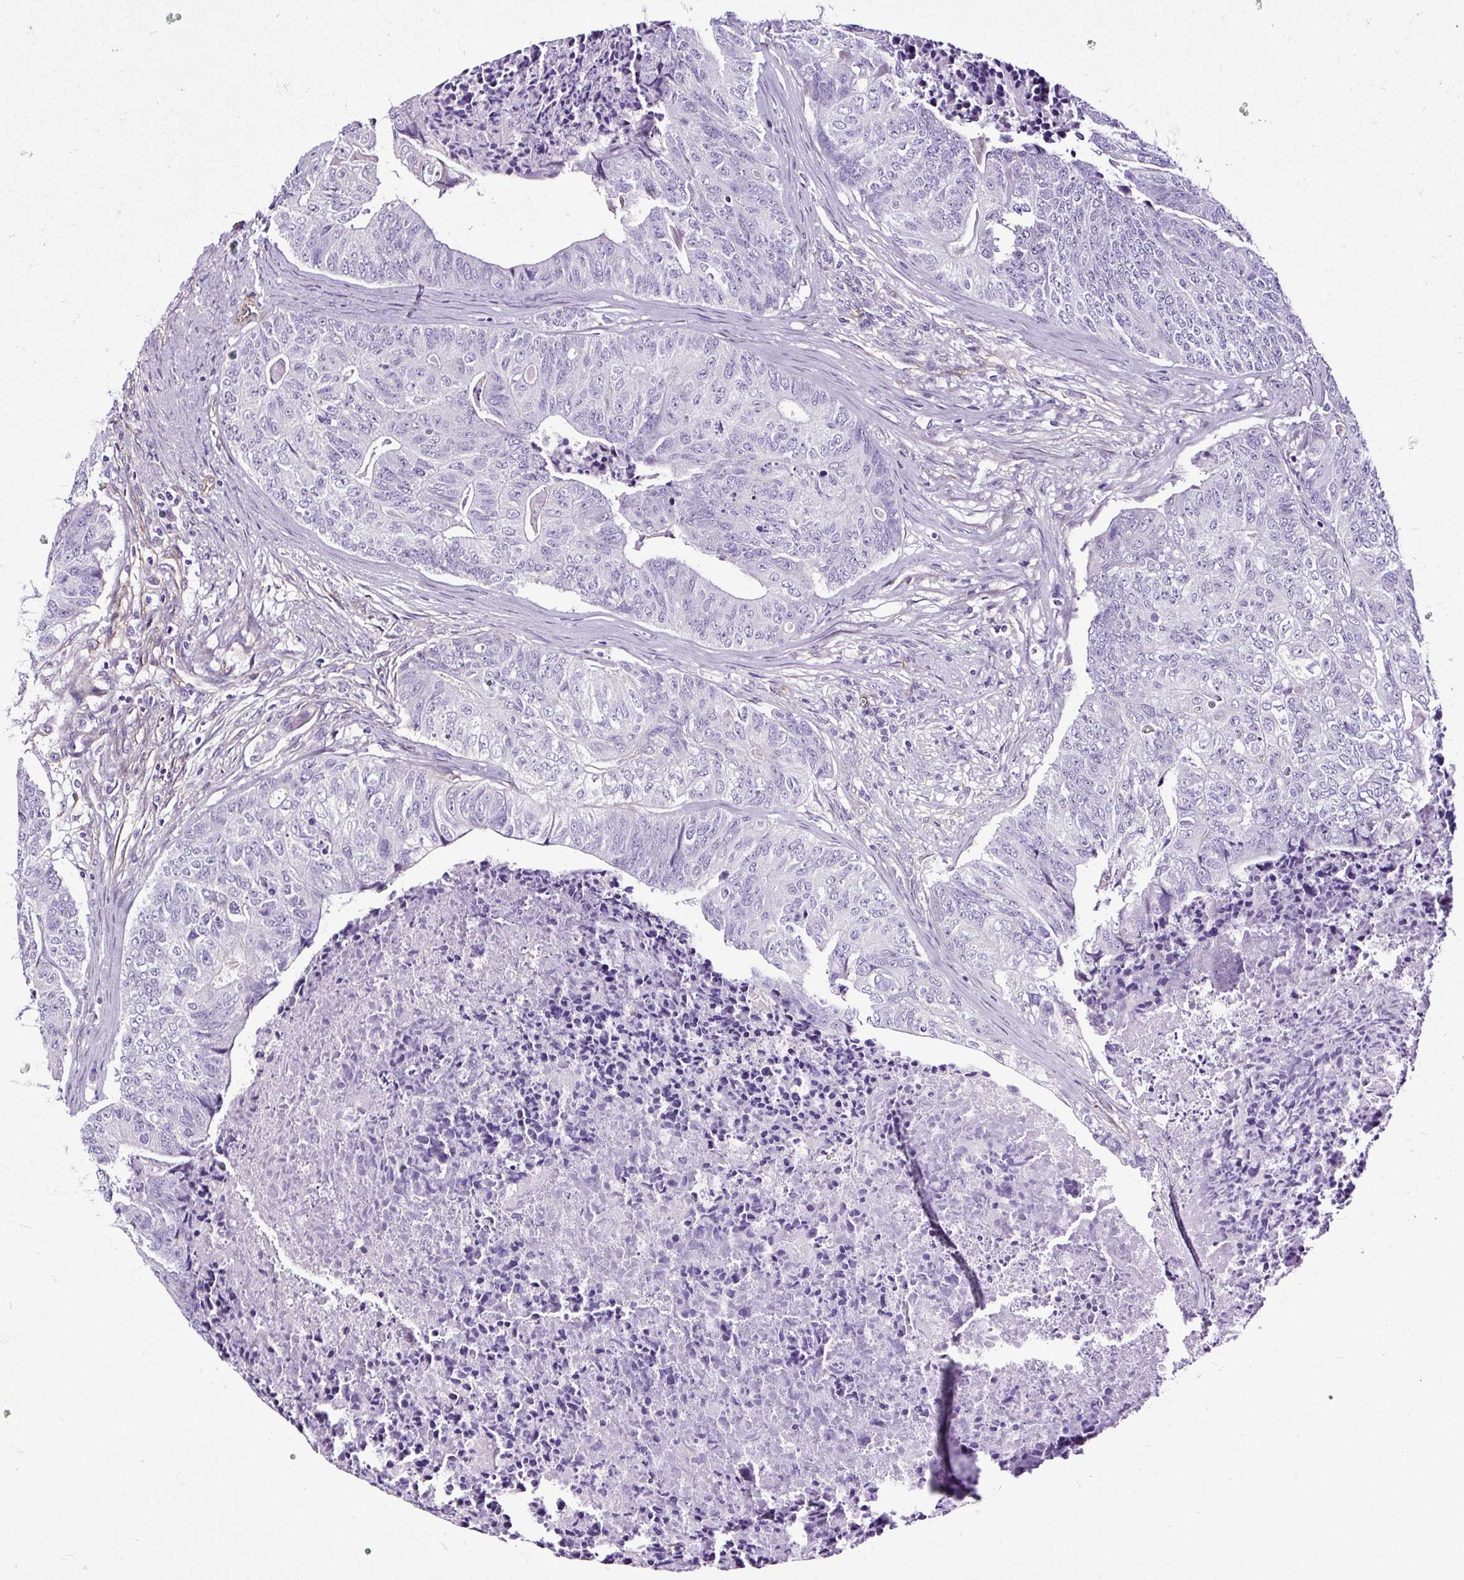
{"staining": {"intensity": "weak", "quantity": "<25%", "location": "cytoplasmic/membranous"}, "tissue": "colorectal cancer", "cell_type": "Tumor cells", "image_type": "cancer", "snomed": [{"axis": "morphology", "description": "Adenocarcinoma, NOS"}, {"axis": "topography", "description": "Colon"}], "caption": "Tumor cells are negative for brown protein staining in colorectal cancer (adenocarcinoma).", "gene": "SLC7A8", "patient": {"sex": "female", "age": 67}}